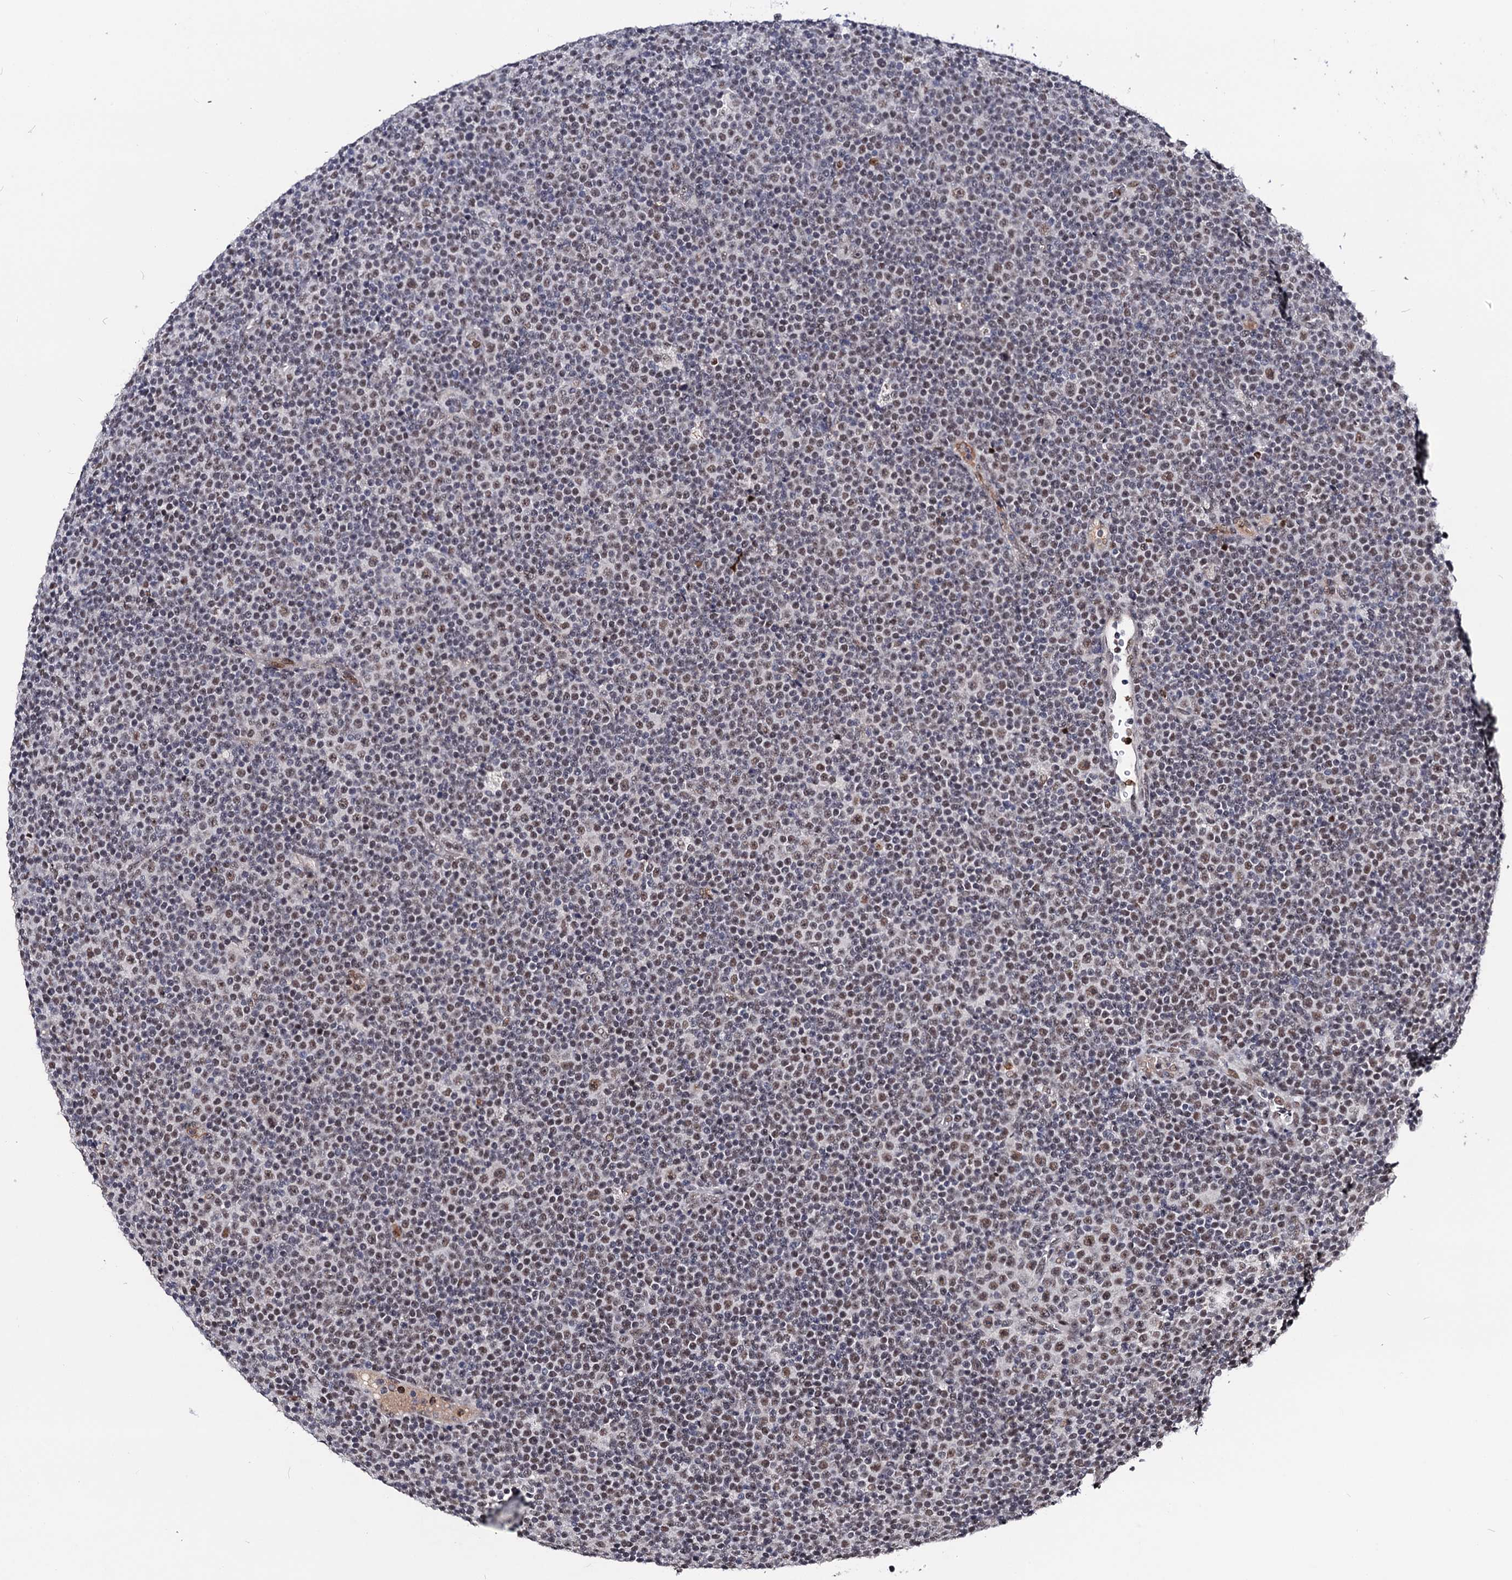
{"staining": {"intensity": "weak", "quantity": "25%-75%", "location": "nuclear"}, "tissue": "lymphoma", "cell_type": "Tumor cells", "image_type": "cancer", "snomed": [{"axis": "morphology", "description": "Malignant lymphoma, non-Hodgkin's type, Low grade"}, {"axis": "topography", "description": "Lymph node"}], "caption": "Brown immunohistochemical staining in malignant lymphoma, non-Hodgkin's type (low-grade) exhibits weak nuclear positivity in approximately 25%-75% of tumor cells. The staining was performed using DAB (3,3'-diaminobenzidine), with brown indicating positive protein expression. Nuclei are stained blue with hematoxylin.", "gene": "SFSWAP", "patient": {"sex": "female", "age": 67}}